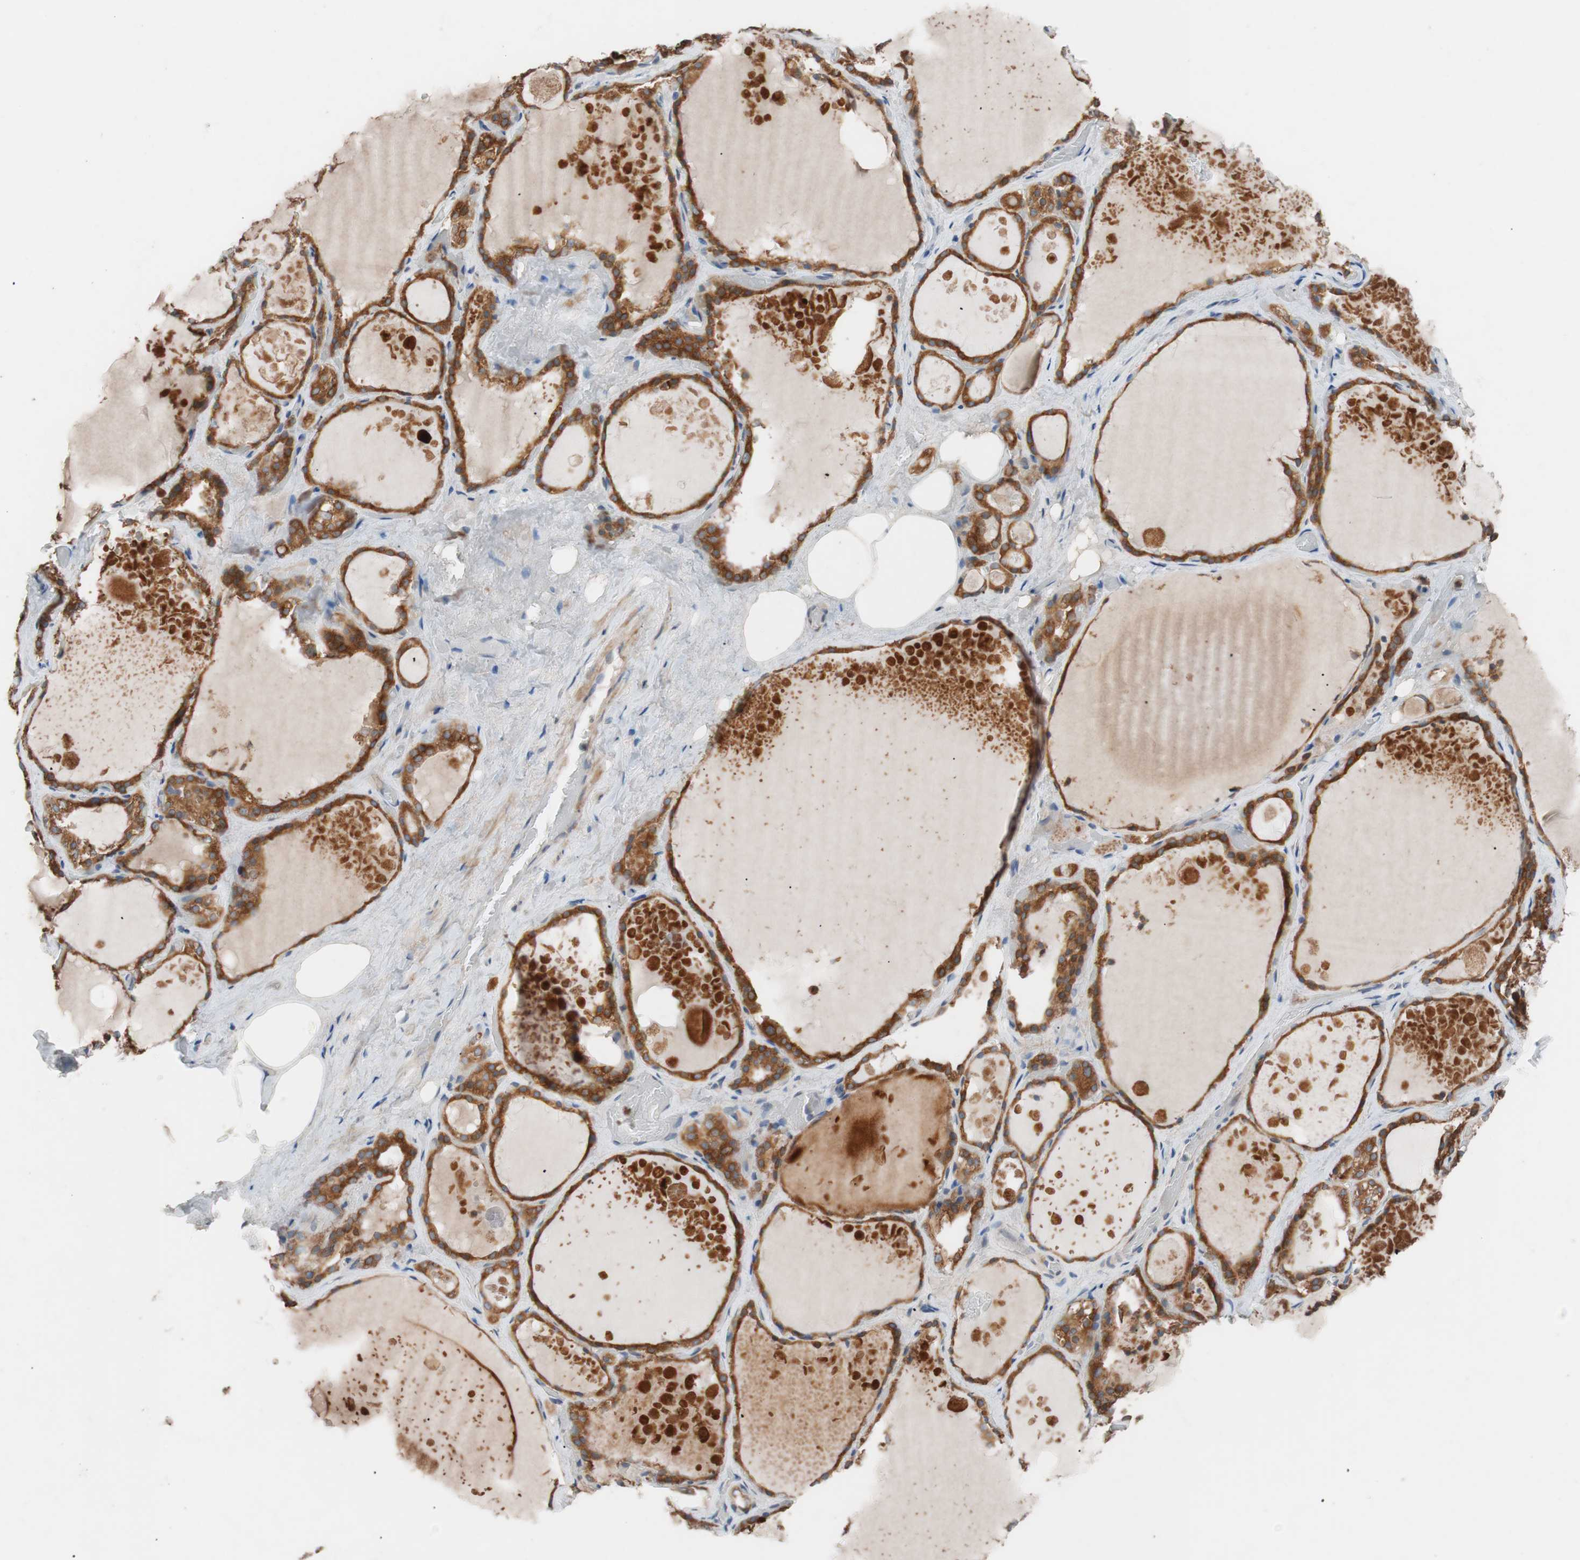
{"staining": {"intensity": "strong", "quantity": ">75%", "location": "cytoplasmic/membranous"}, "tissue": "thyroid gland", "cell_type": "Glandular cells", "image_type": "normal", "snomed": [{"axis": "morphology", "description": "Normal tissue, NOS"}, {"axis": "topography", "description": "Thyroid gland"}], "caption": "High-power microscopy captured an immunohistochemistry (IHC) photomicrograph of normal thyroid gland, revealing strong cytoplasmic/membranous staining in about >75% of glandular cells.", "gene": "FAAH", "patient": {"sex": "male", "age": 61}}